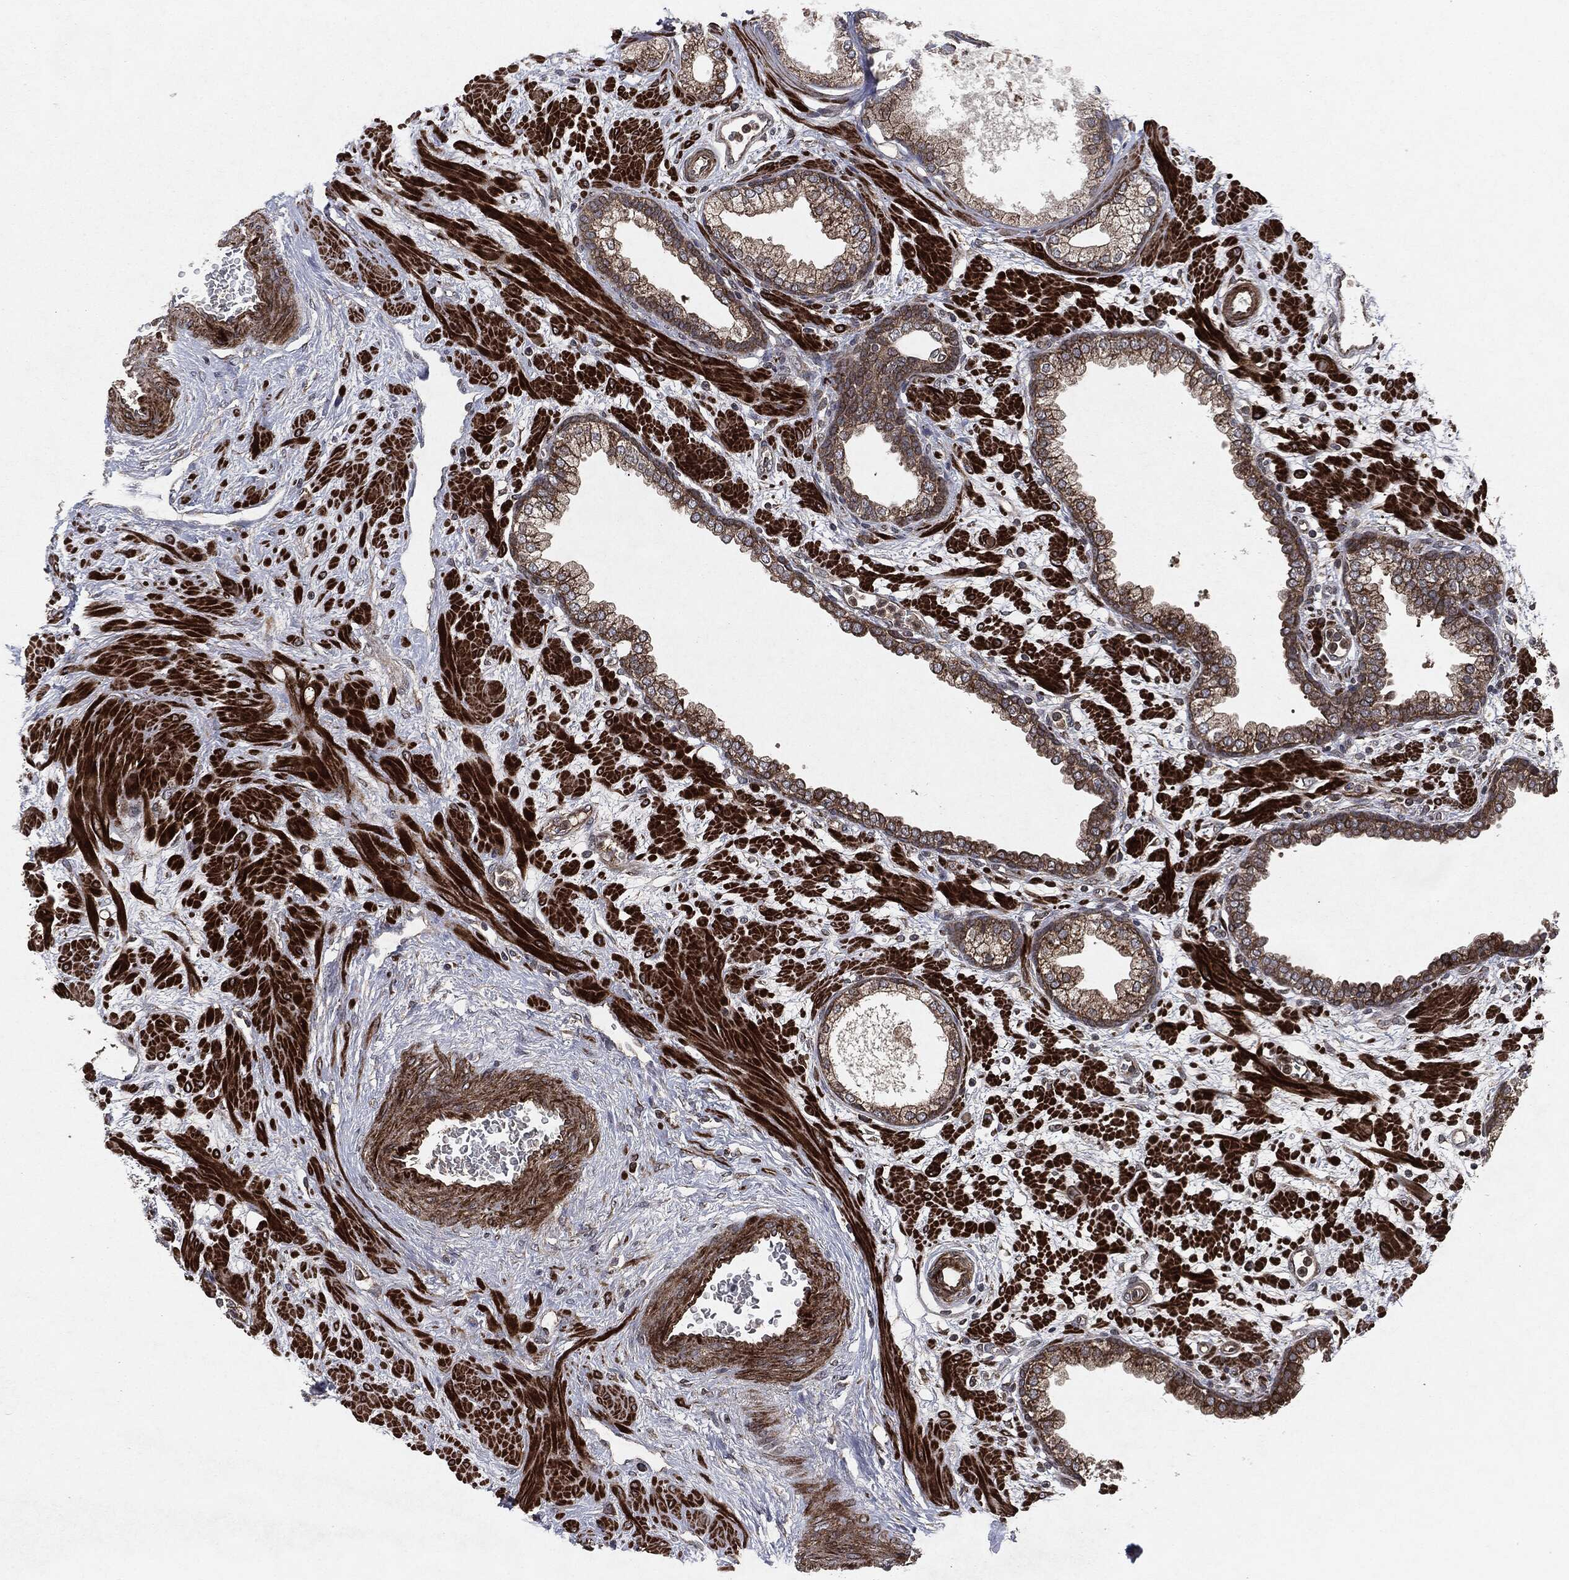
{"staining": {"intensity": "moderate", "quantity": "25%-75%", "location": "cytoplasmic/membranous"}, "tissue": "prostate", "cell_type": "Glandular cells", "image_type": "normal", "snomed": [{"axis": "morphology", "description": "Normal tissue, NOS"}, {"axis": "topography", "description": "Prostate"}], "caption": "This histopathology image exhibits immunohistochemistry staining of benign human prostate, with medium moderate cytoplasmic/membranous expression in about 25%-75% of glandular cells.", "gene": "RAF1", "patient": {"sex": "male", "age": 63}}